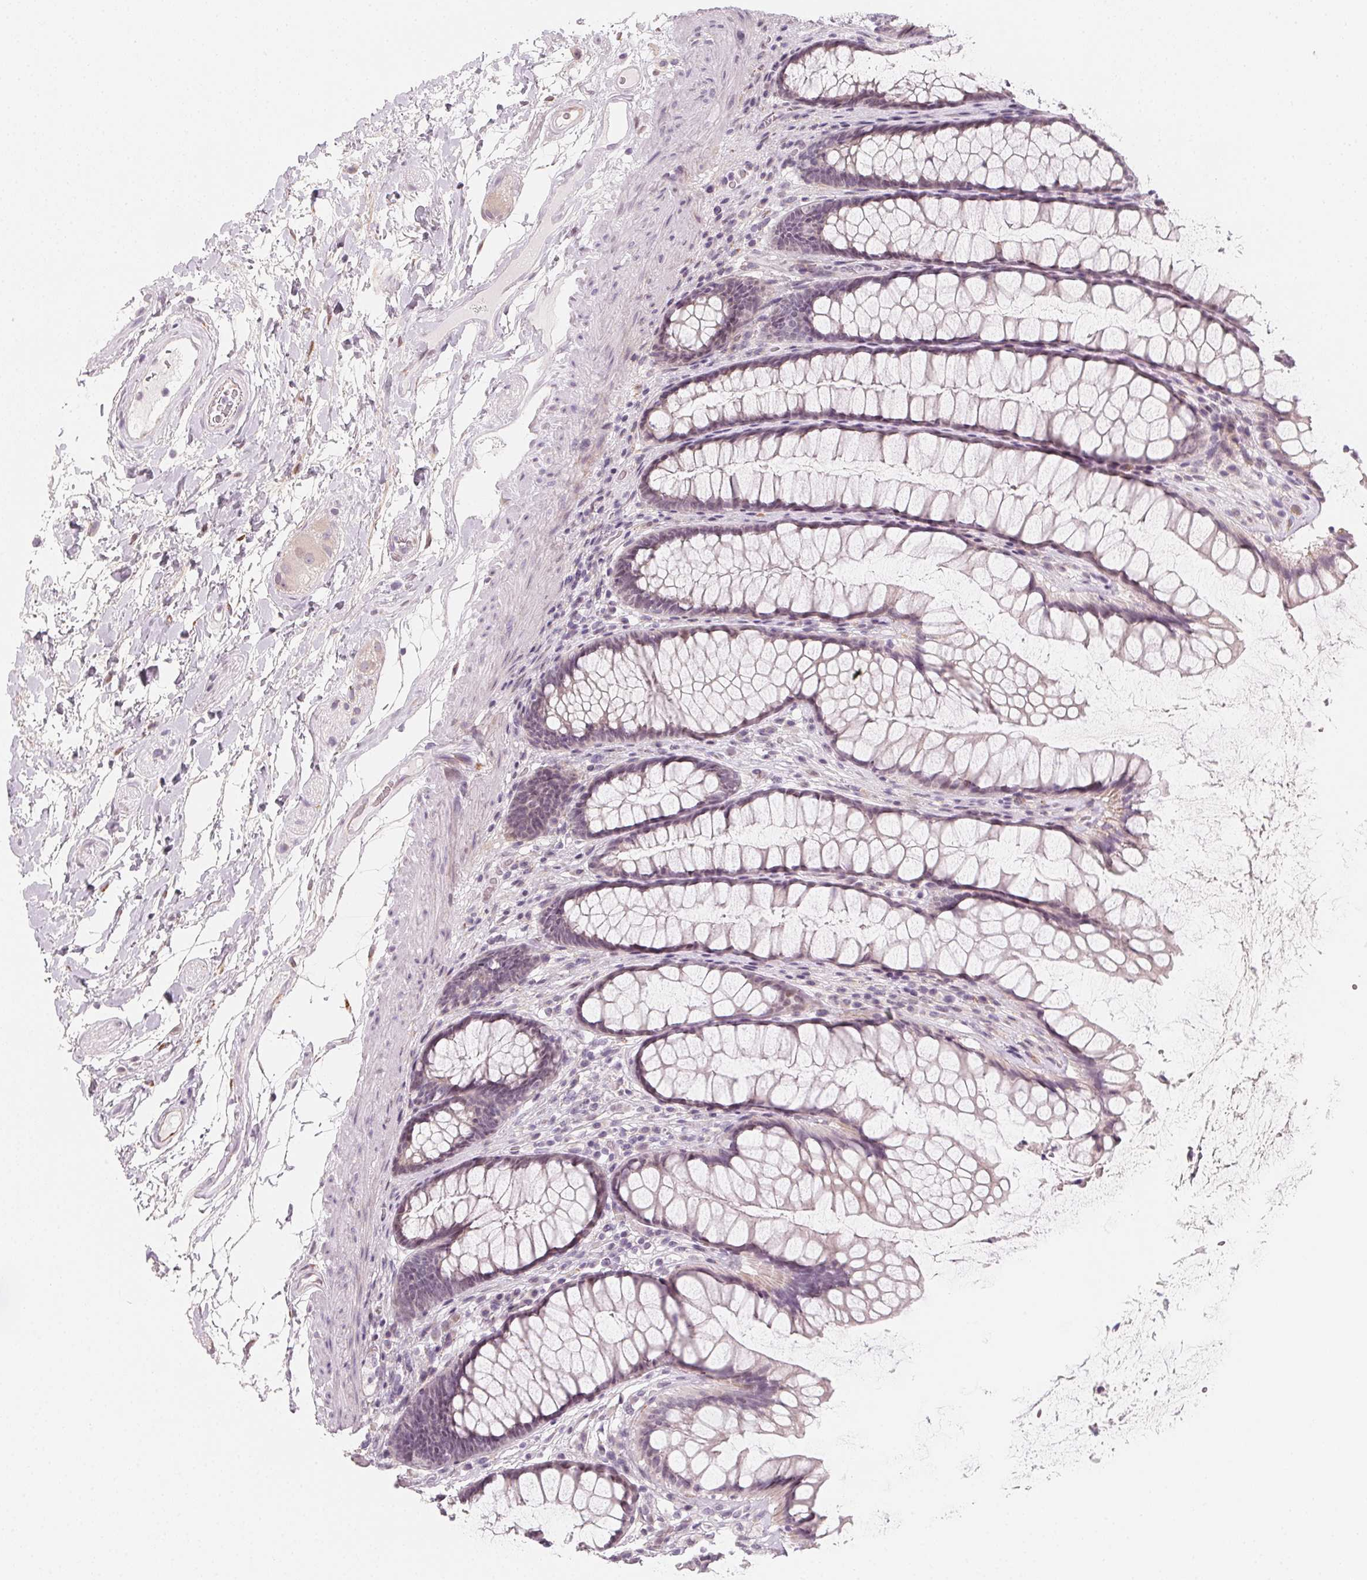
{"staining": {"intensity": "negative", "quantity": "none", "location": "none"}, "tissue": "rectum", "cell_type": "Glandular cells", "image_type": "normal", "snomed": [{"axis": "morphology", "description": "Normal tissue, NOS"}, {"axis": "topography", "description": "Rectum"}], "caption": "IHC of unremarkable rectum exhibits no staining in glandular cells.", "gene": "CCDC96", "patient": {"sex": "male", "age": 72}}